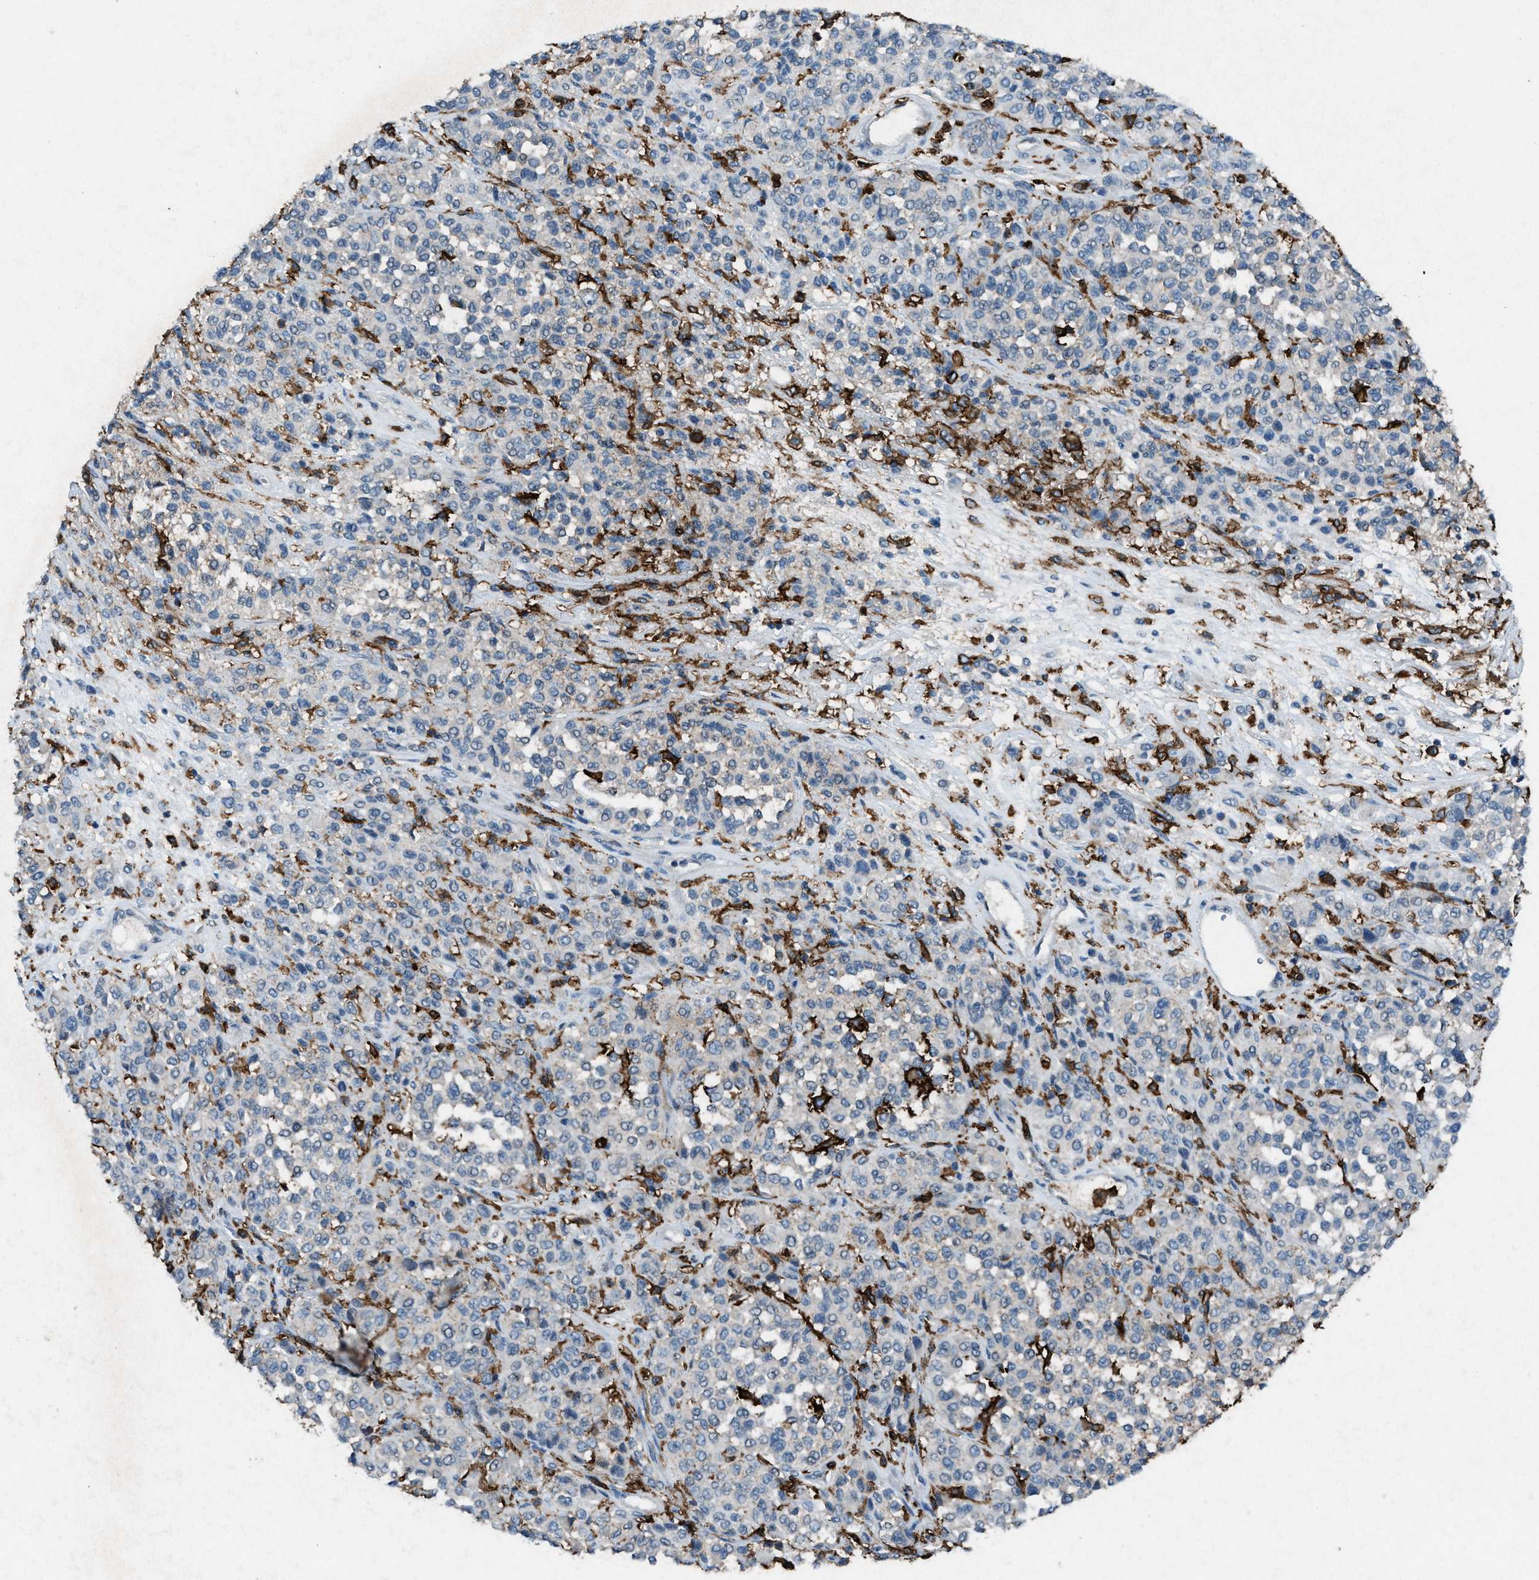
{"staining": {"intensity": "negative", "quantity": "none", "location": "none"}, "tissue": "melanoma", "cell_type": "Tumor cells", "image_type": "cancer", "snomed": [{"axis": "morphology", "description": "Malignant melanoma, Metastatic site"}, {"axis": "topography", "description": "Pancreas"}], "caption": "This is an immunohistochemistry (IHC) photomicrograph of malignant melanoma (metastatic site). There is no staining in tumor cells.", "gene": "FCER1G", "patient": {"sex": "female", "age": 30}}